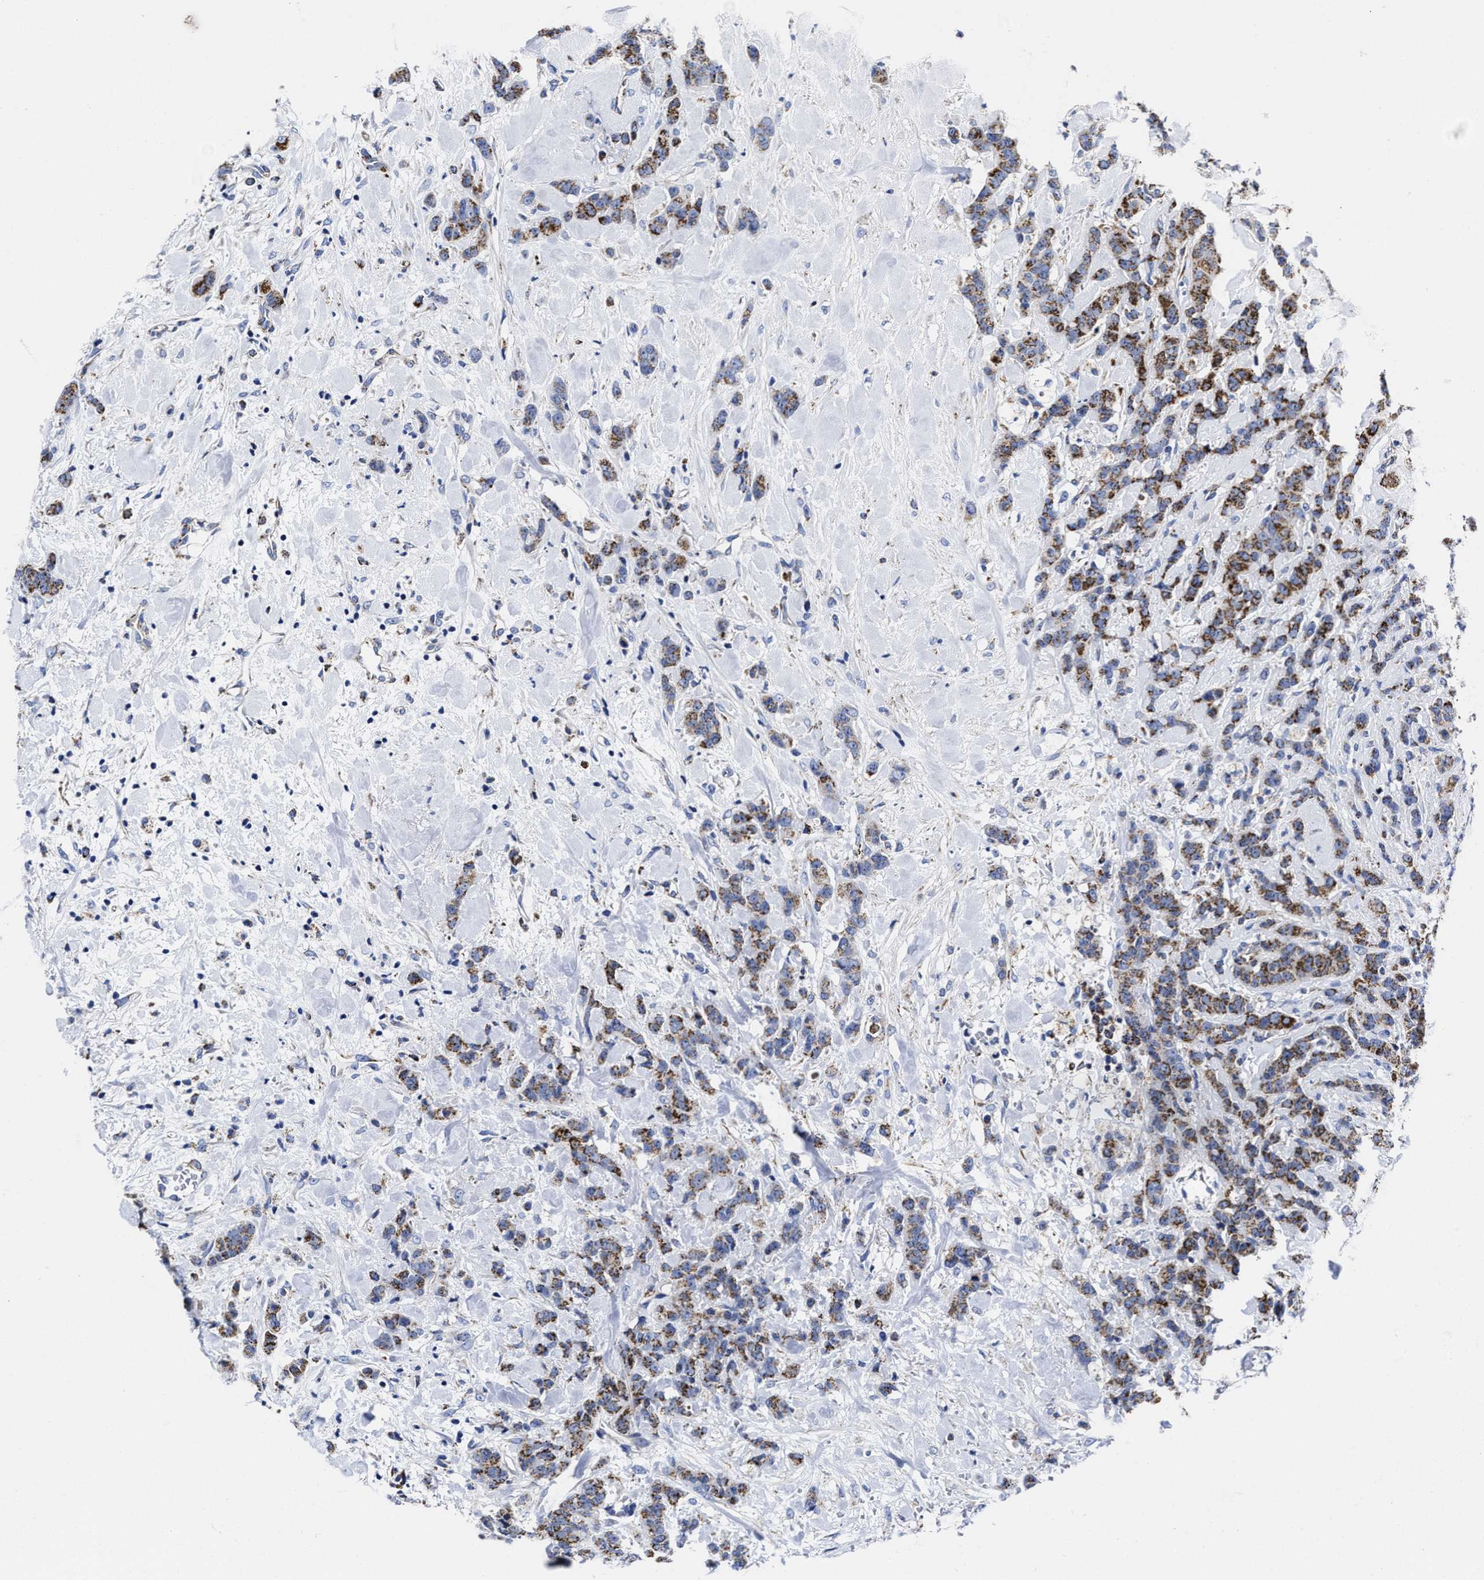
{"staining": {"intensity": "strong", "quantity": ">75%", "location": "cytoplasmic/membranous"}, "tissue": "breast cancer", "cell_type": "Tumor cells", "image_type": "cancer", "snomed": [{"axis": "morphology", "description": "Normal tissue, NOS"}, {"axis": "morphology", "description": "Duct carcinoma"}, {"axis": "topography", "description": "Breast"}], "caption": "Immunohistochemistry (IHC) (DAB) staining of infiltrating ductal carcinoma (breast) exhibits strong cytoplasmic/membranous protein positivity in approximately >75% of tumor cells.", "gene": "HINT2", "patient": {"sex": "female", "age": 40}}